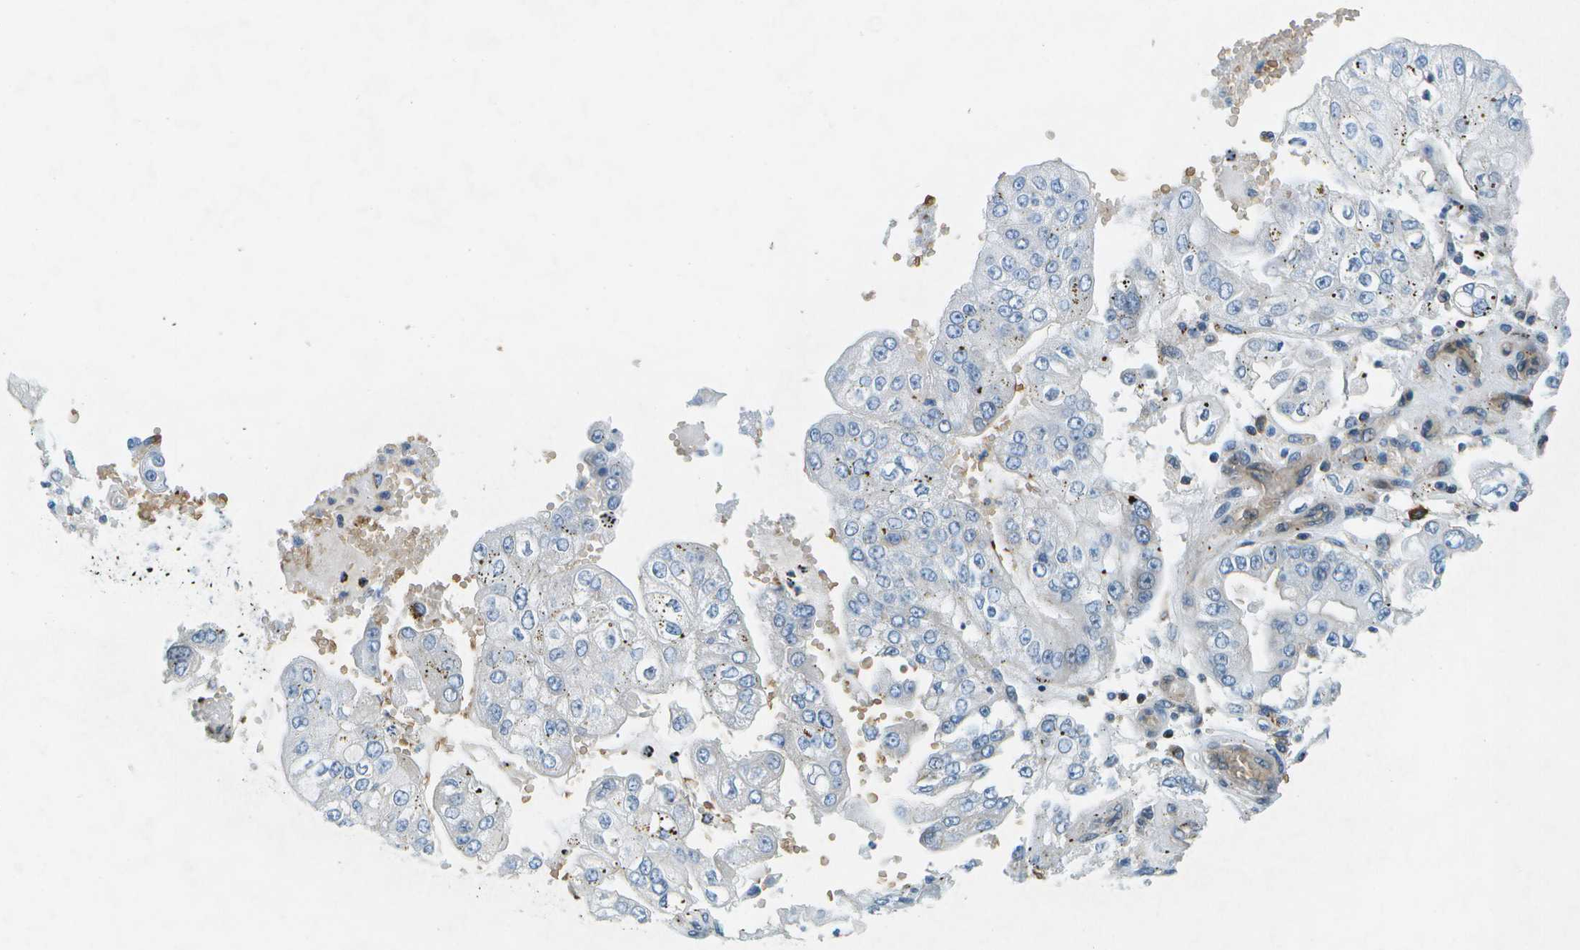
{"staining": {"intensity": "negative", "quantity": "none", "location": "none"}, "tissue": "stomach cancer", "cell_type": "Tumor cells", "image_type": "cancer", "snomed": [{"axis": "morphology", "description": "Adenocarcinoma, NOS"}, {"axis": "topography", "description": "Stomach"}], "caption": "DAB (3,3'-diaminobenzidine) immunohistochemical staining of stomach cancer (adenocarcinoma) exhibits no significant staining in tumor cells. (DAB immunohistochemistry visualized using brightfield microscopy, high magnification).", "gene": "CTIF", "patient": {"sex": "male", "age": 76}}